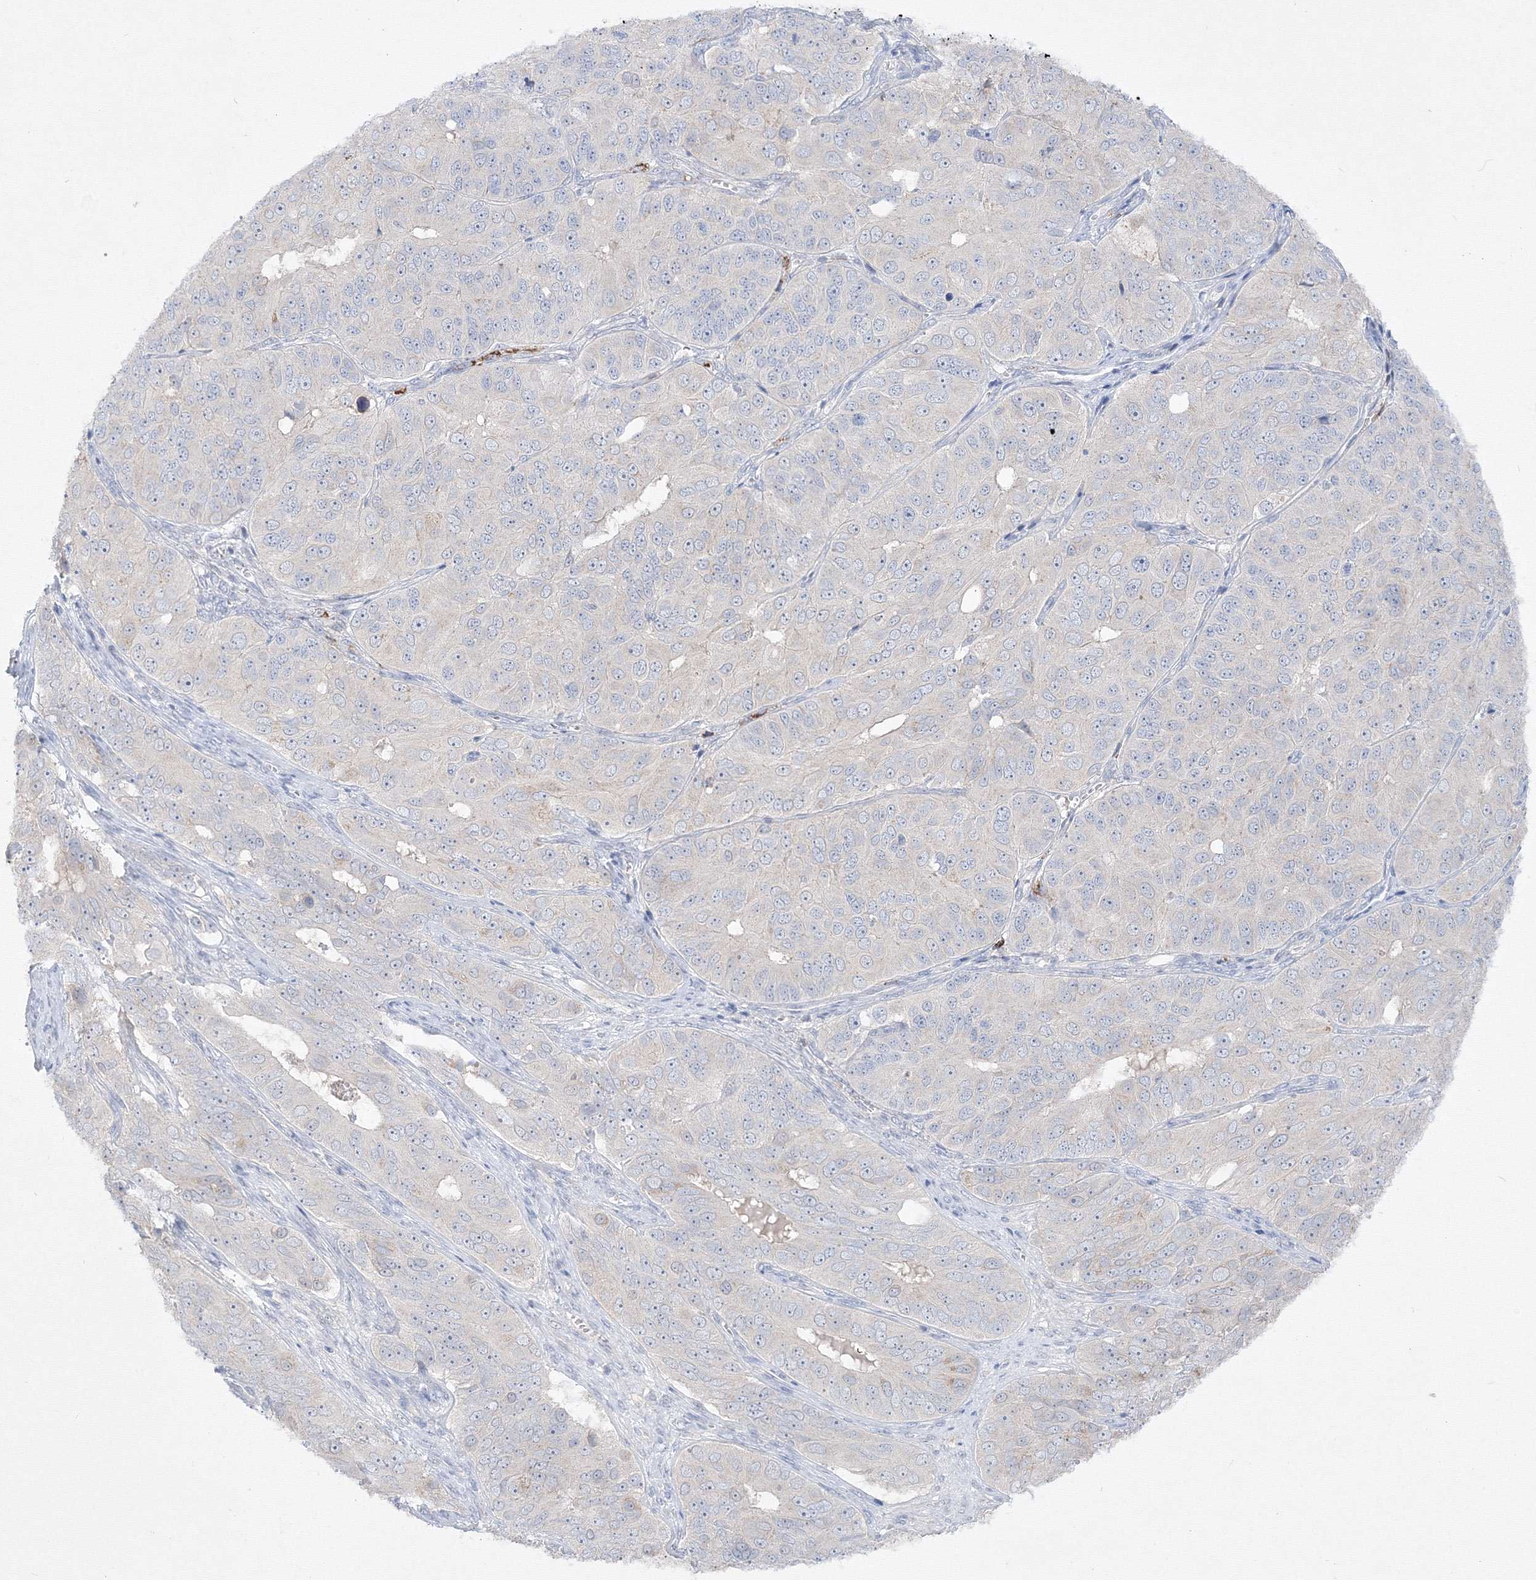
{"staining": {"intensity": "negative", "quantity": "none", "location": "none"}, "tissue": "ovarian cancer", "cell_type": "Tumor cells", "image_type": "cancer", "snomed": [{"axis": "morphology", "description": "Carcinoma, endometroid"}, {"axis": "topography", "description": "Ovary"}], "caption": "This histopathology image is of ovarian cancer (endometroid carcinoma) stained with IHC to label a protein in brown with the nuclei are counter-stained blue. There is no staining in tumor cells. (DAB immunohistochemistry visualized using brightfield microscopy, high magnification).", "gene": "FBXL8", "patient": {"sex": "female", "age": 51}}